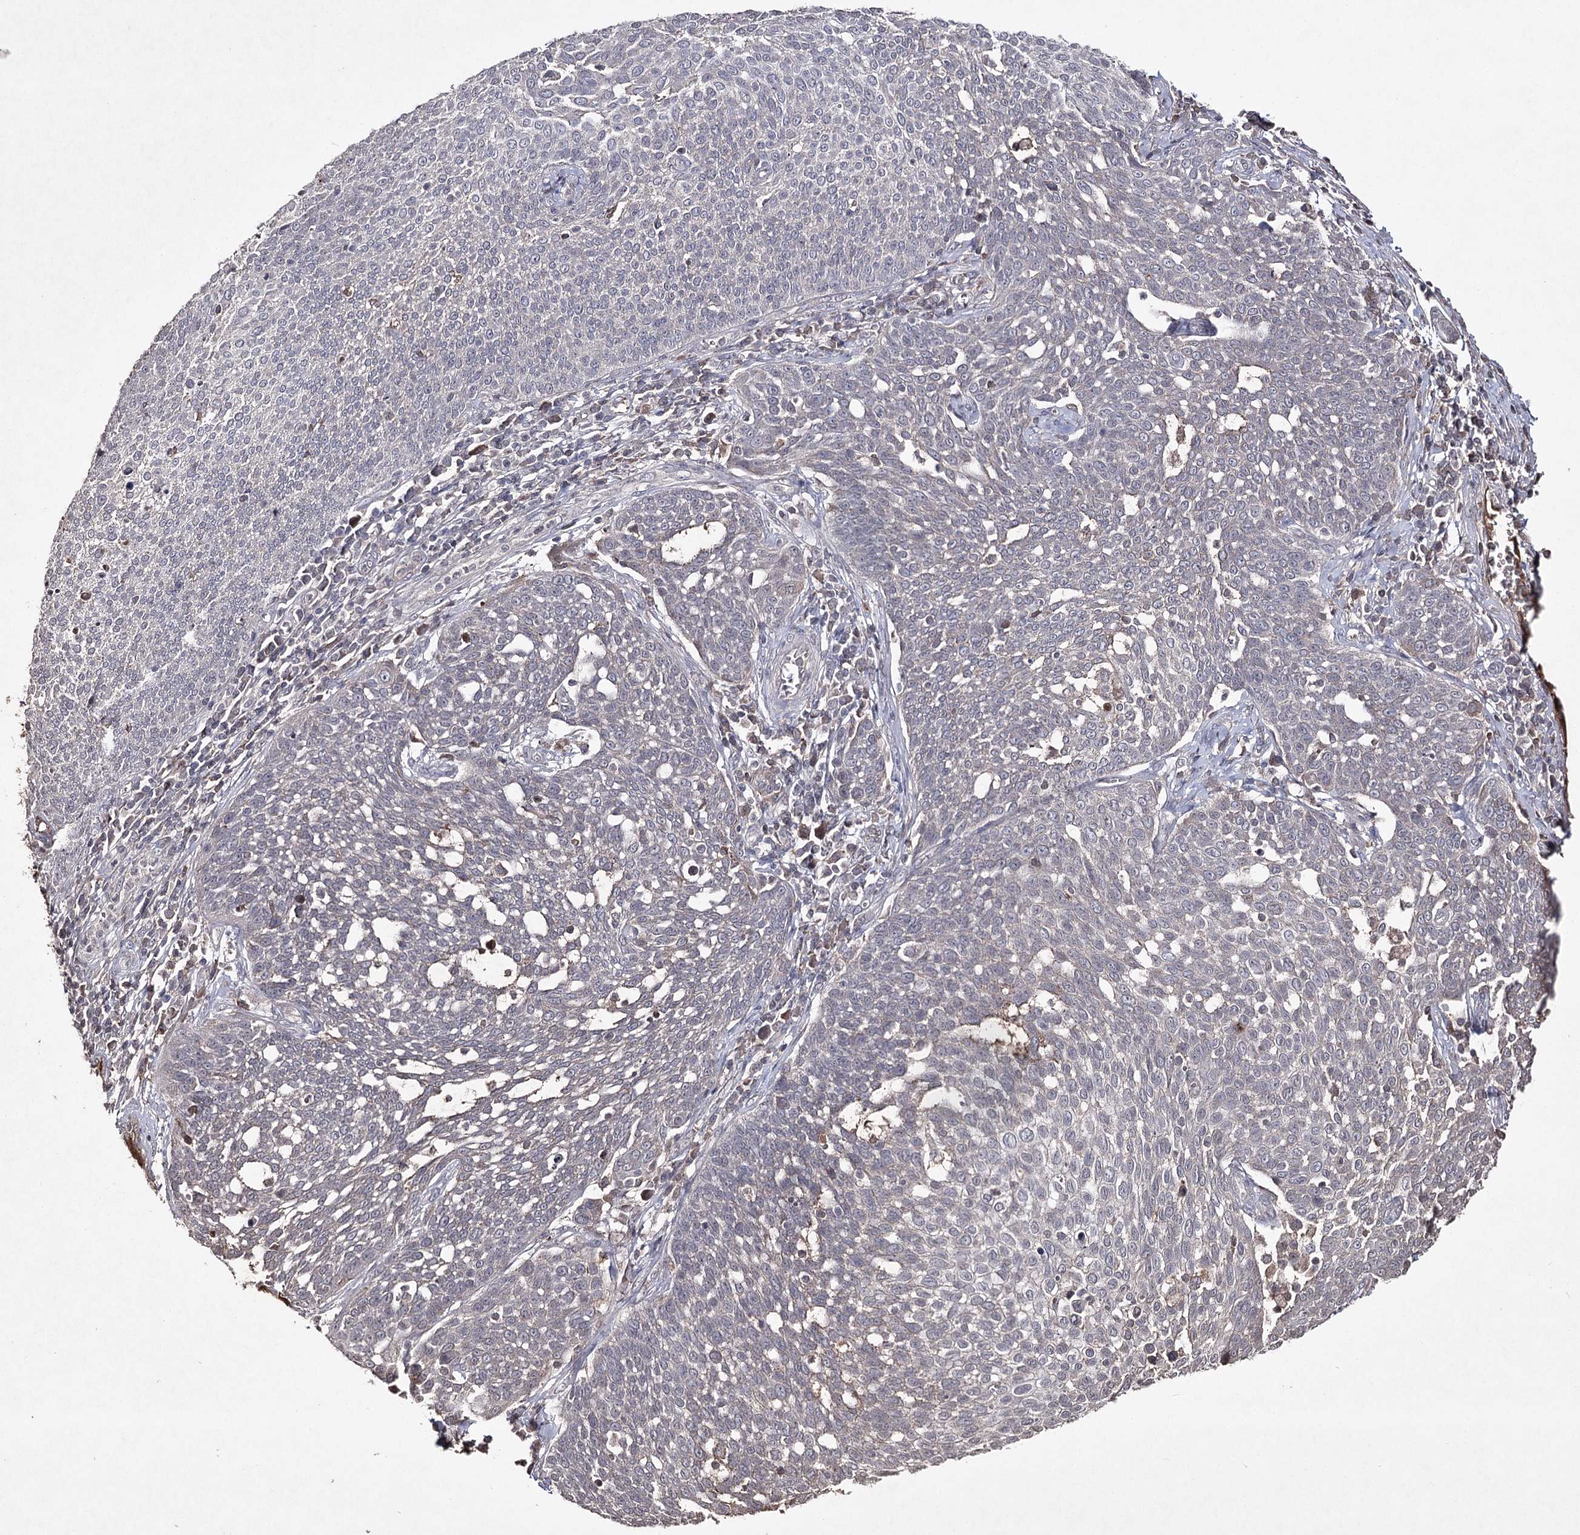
{"staining": {"intensity": "negative", "quantity": "none", "location": "none"}, "tissue": "cervical cancer", "cell_type": "Tumor cells", "image_type": "cancer", "snomed": [{"axis": "morphology", "description": "Squamous cell carcinoma, NOS"}, {"axis": "topography", "description": "Cervix"}], "caption": "Tumor cells show no significant positivity in cervical cancer (squamous cell carcinoma).", "gene": "SYNGR3", "patient": {"sex": "female", "age": 34}}